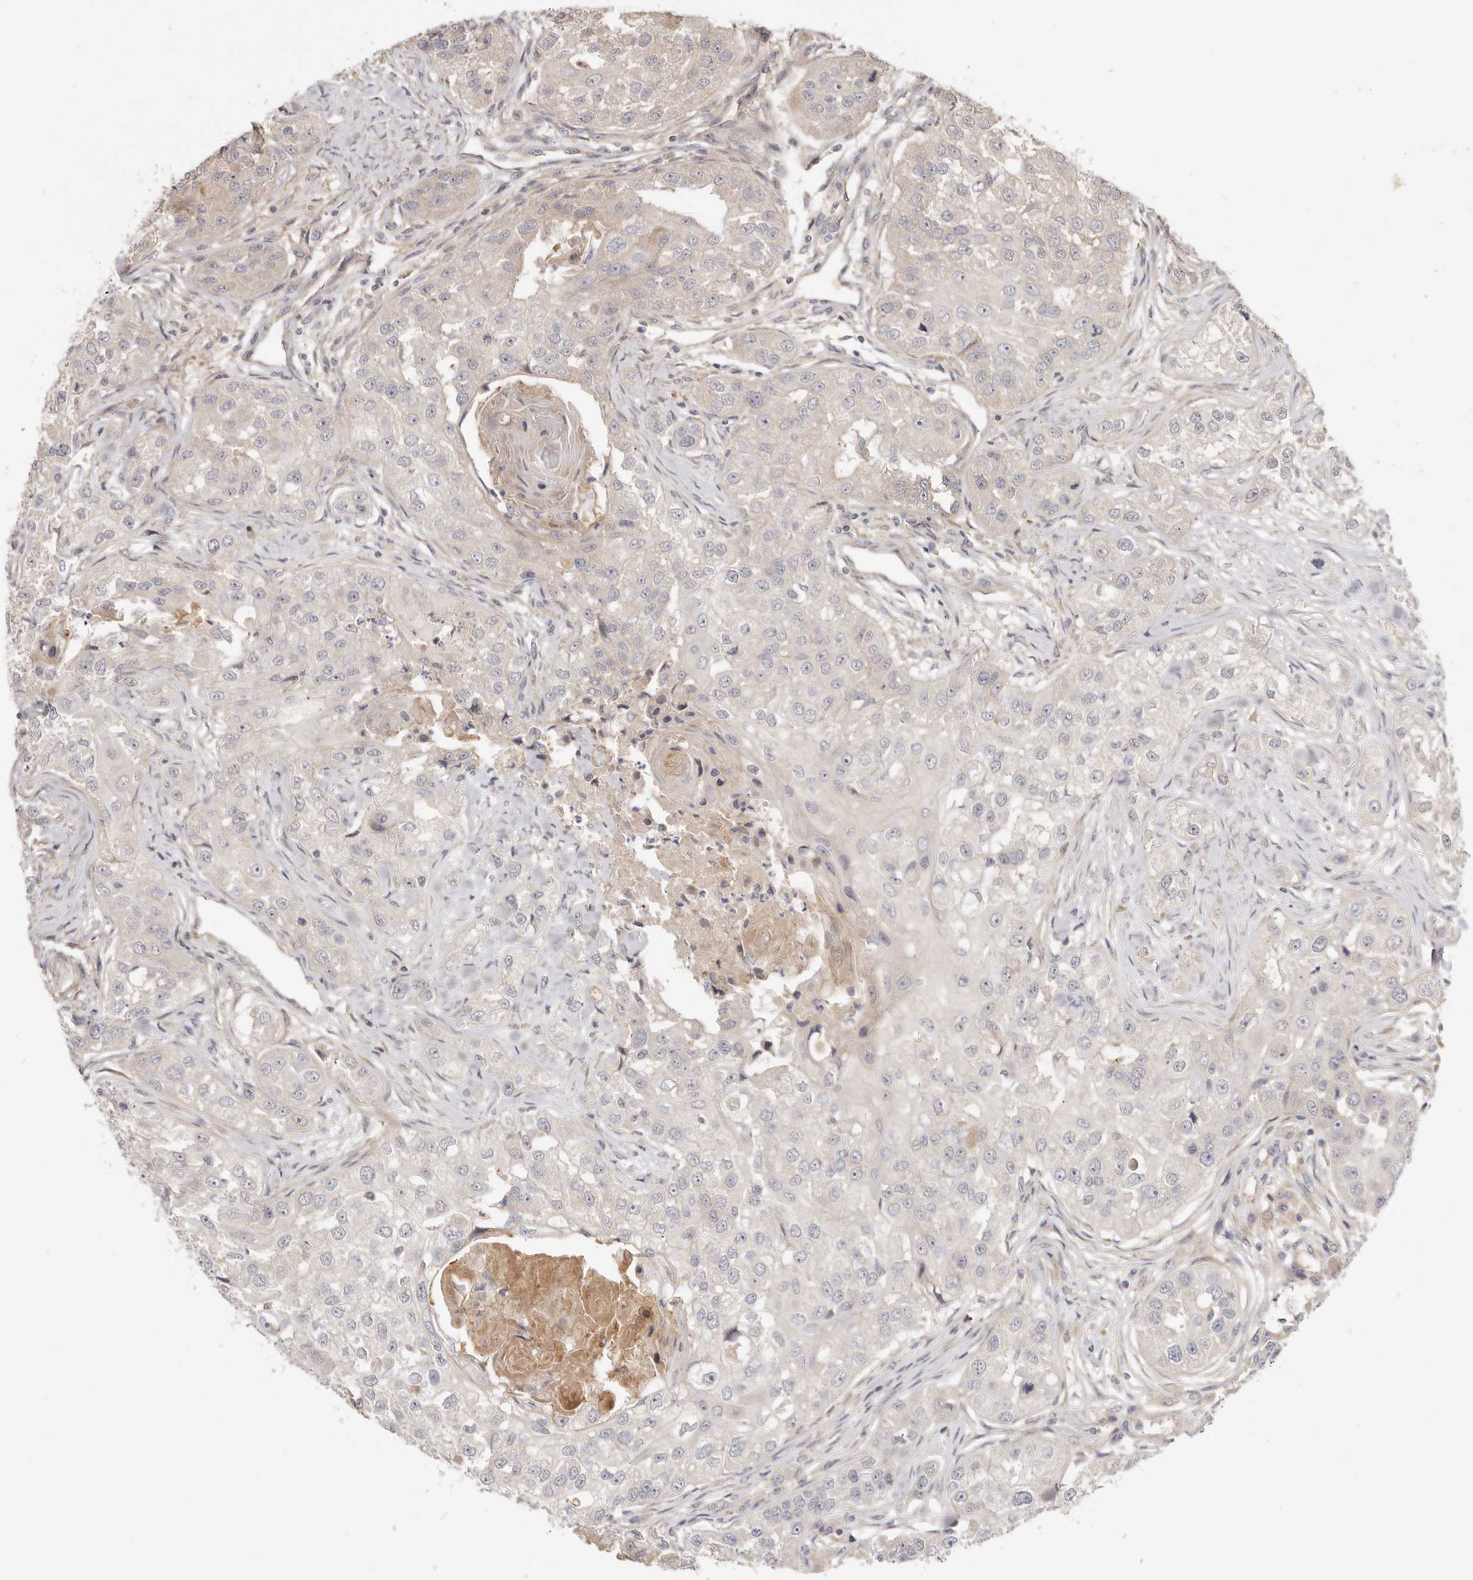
{"staining": {"intensity": "negative", "quantity": "none", "location": "none"}, "tissue": "head and neck cancer", "cell_type": "Tumor cells", "image_type": "cancer", "snomed": [{"axis": "morphology", "description": "Normal tissue, NOS"}, {"axis": "morphology", "description": "Squamous cell carcinoma, NOS"}, {"axis": "topography", "description": "Skeletal muscle"}, {"axis": "topography", "description": "Head-Neck"}], "caption": "High magnification brightfield microscopy of head and neck cancer (squamous cell carcinoma) stained with DAB (3,3'-diaminobenzidine) (brown) and counterstained with hematoxylin (blue): tumor cells show no significant expression.", "gene": "ADAMTS9", "patient": {"sex": "male", "age": 51}}